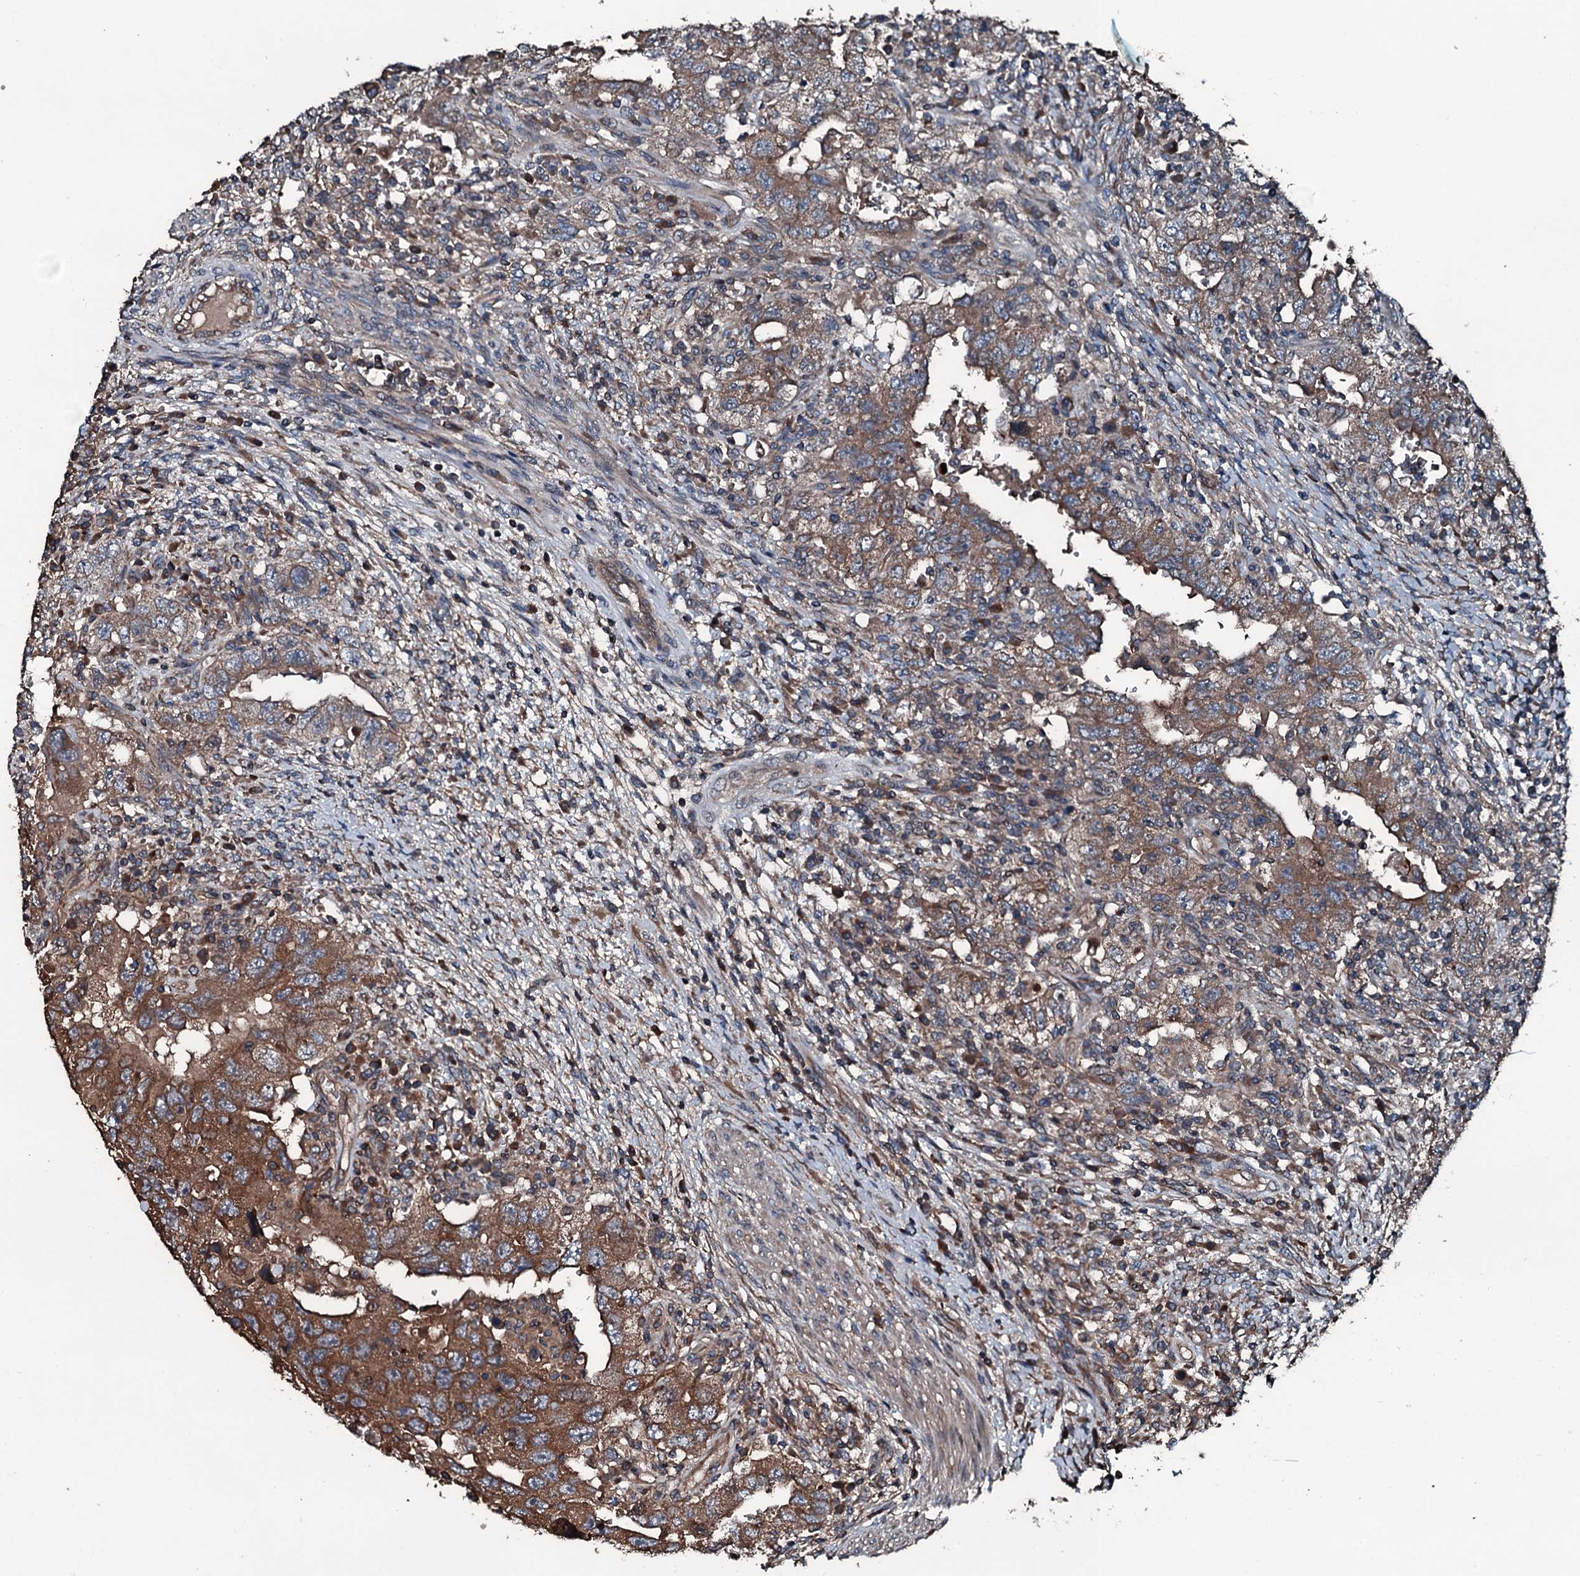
{"staining": {"intensity": "moderate", "quantity": ">75%", "location": "cytoplasmic/membranous"}, "tissue": "testis cancer", "cell_type": "Tumor cells", "image_type": "cancer", "snomed": [{"axis": "morphology", "description": "Carcinoma, Embryonal, NOS"}, {"axis": "topography", "description": "Testis"}], "caption": "Protein expression analysis of testis embryonal carcinoma demonstrates moderate cytoplasmic/membranous positivity in about >75% of tumor cells.", "gene": "AARS1", "patient": {"sex": "male", "age": 26}}